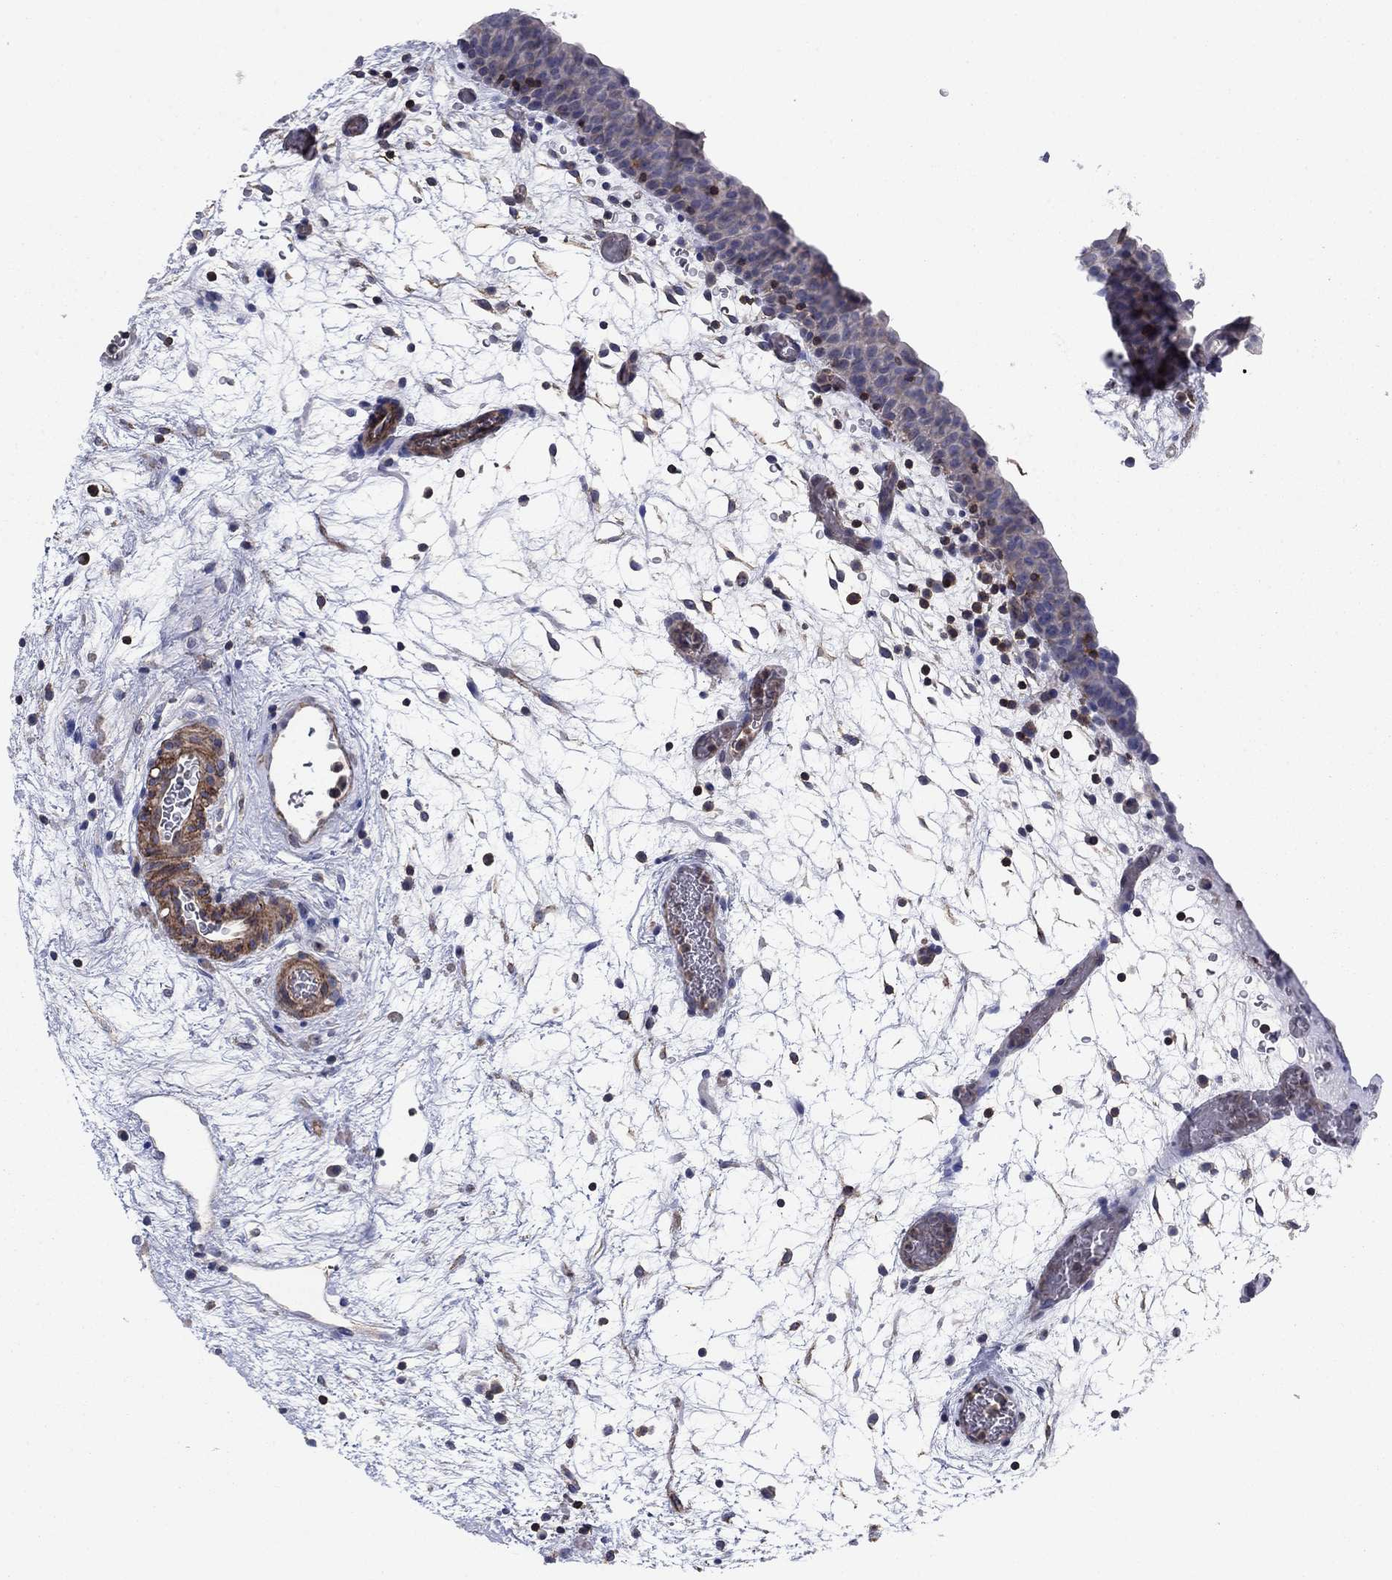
{"staining": {"intensity": "negative", "quantity": "none", "location": "none"}, "tissue": "urinary bladder", "cell_type": "Urothelial cells", "image_type": "normal", "snomed": [{"axis": "morphology", "description": "Normal tissue, NOS"}, {"axis": "topography", "description": "Urinary bladder"}], "caption": "Immunohistochemistry of unremarkable human urinary bladder reveals no positivity in urothelial cells.", "gene": "PSD4", "patient": {"sex": "male", "age": 37}}